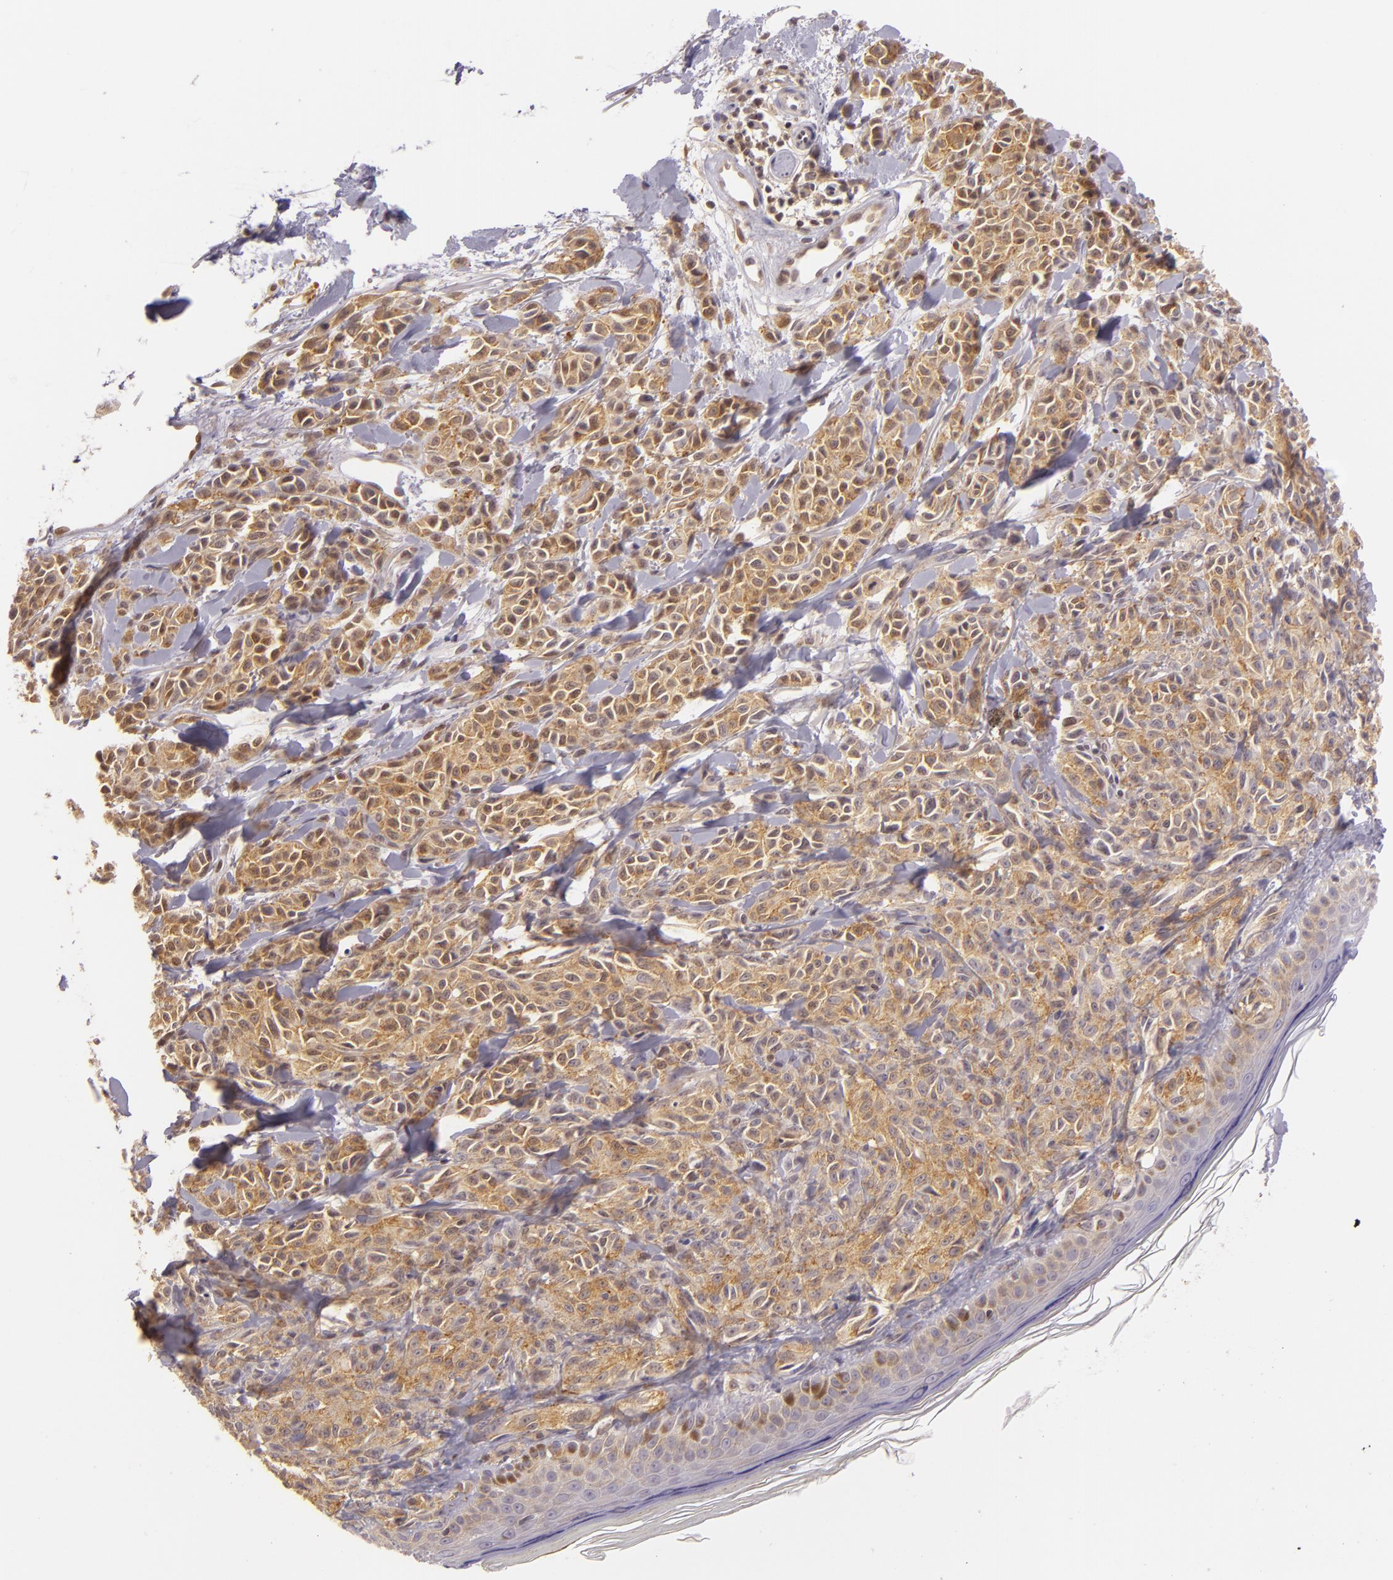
{"staining": {"intensity": "moderate", "quantity": ">75%", "location": "cytoplasmic/membranous,nuclear"}, "tissue": "melanoma", "cell_type": "Tumor cells", "image_type": "cancer", "snomed": [{"axis": "morphology", "description": "Malignant melanoma, NOS"}, {"axis": "topography", "description": "Skin"}], "caption": "IHC of human malignant melanoma displays medium levels of moderate cytoplasmic/membranous and nuclear staining in about >75% of tumor cells.", "gene": "IMPDH1", "patient": {"sex": "female", "age": 73}}